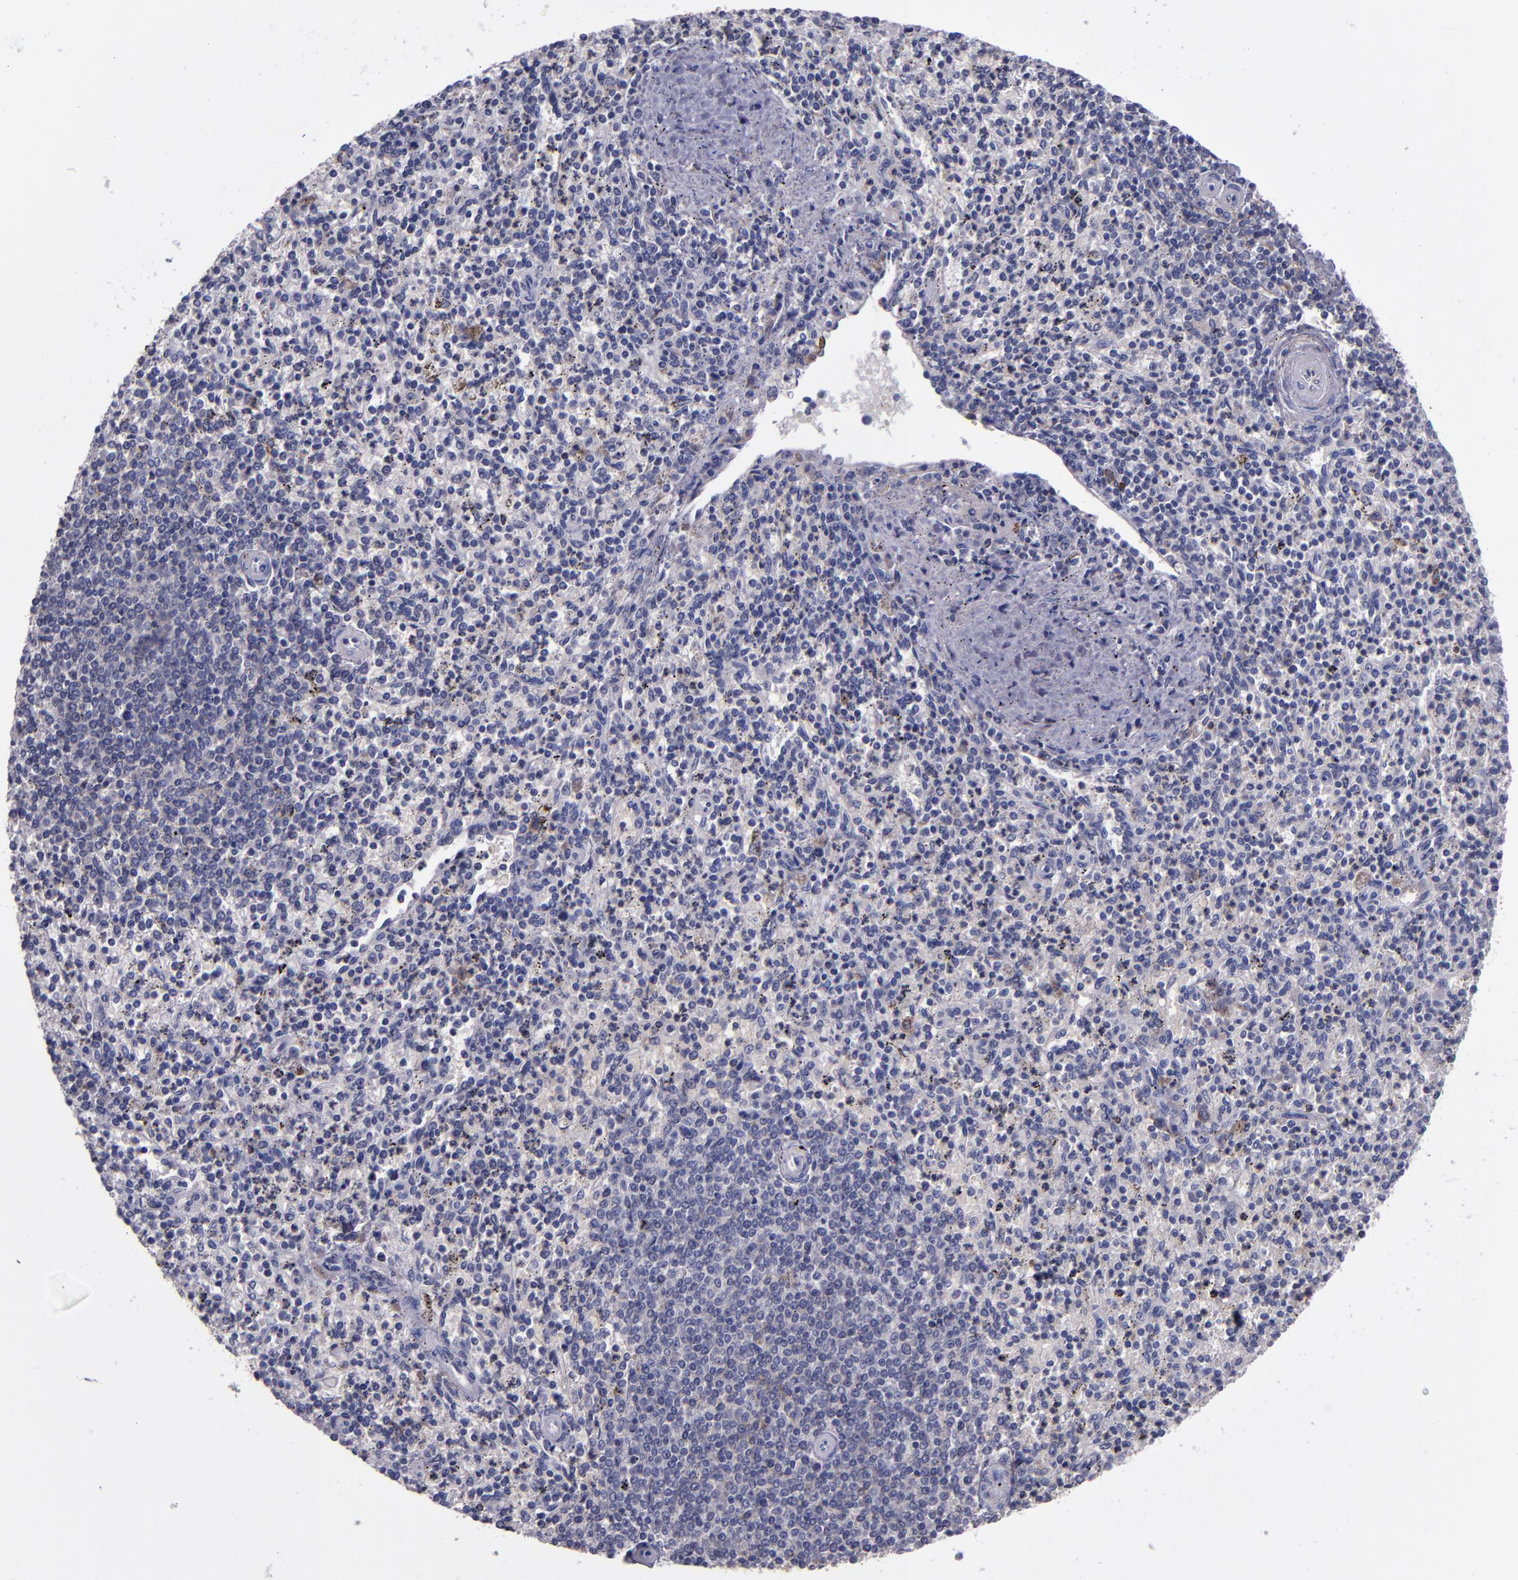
{"staining": {"intensity": "negative", "quantity": "none", "location": "none"}, "tissue": "spleen", "cell_type": "Cells in red pulp", "image_type": "normal", "snomed": [{"axis": "morphology", "description": "Normal tissue, NOS"}, {"axis": "topography", "description": "Spleen"}], "caption": "DAB (3,3'-diaminobenzidine) immunohistochemical staining of benign spleen displays no significant expression in cells in red pulp.", "gene": "MFGE8", "patient": {"sex": "male", "age": 72}}